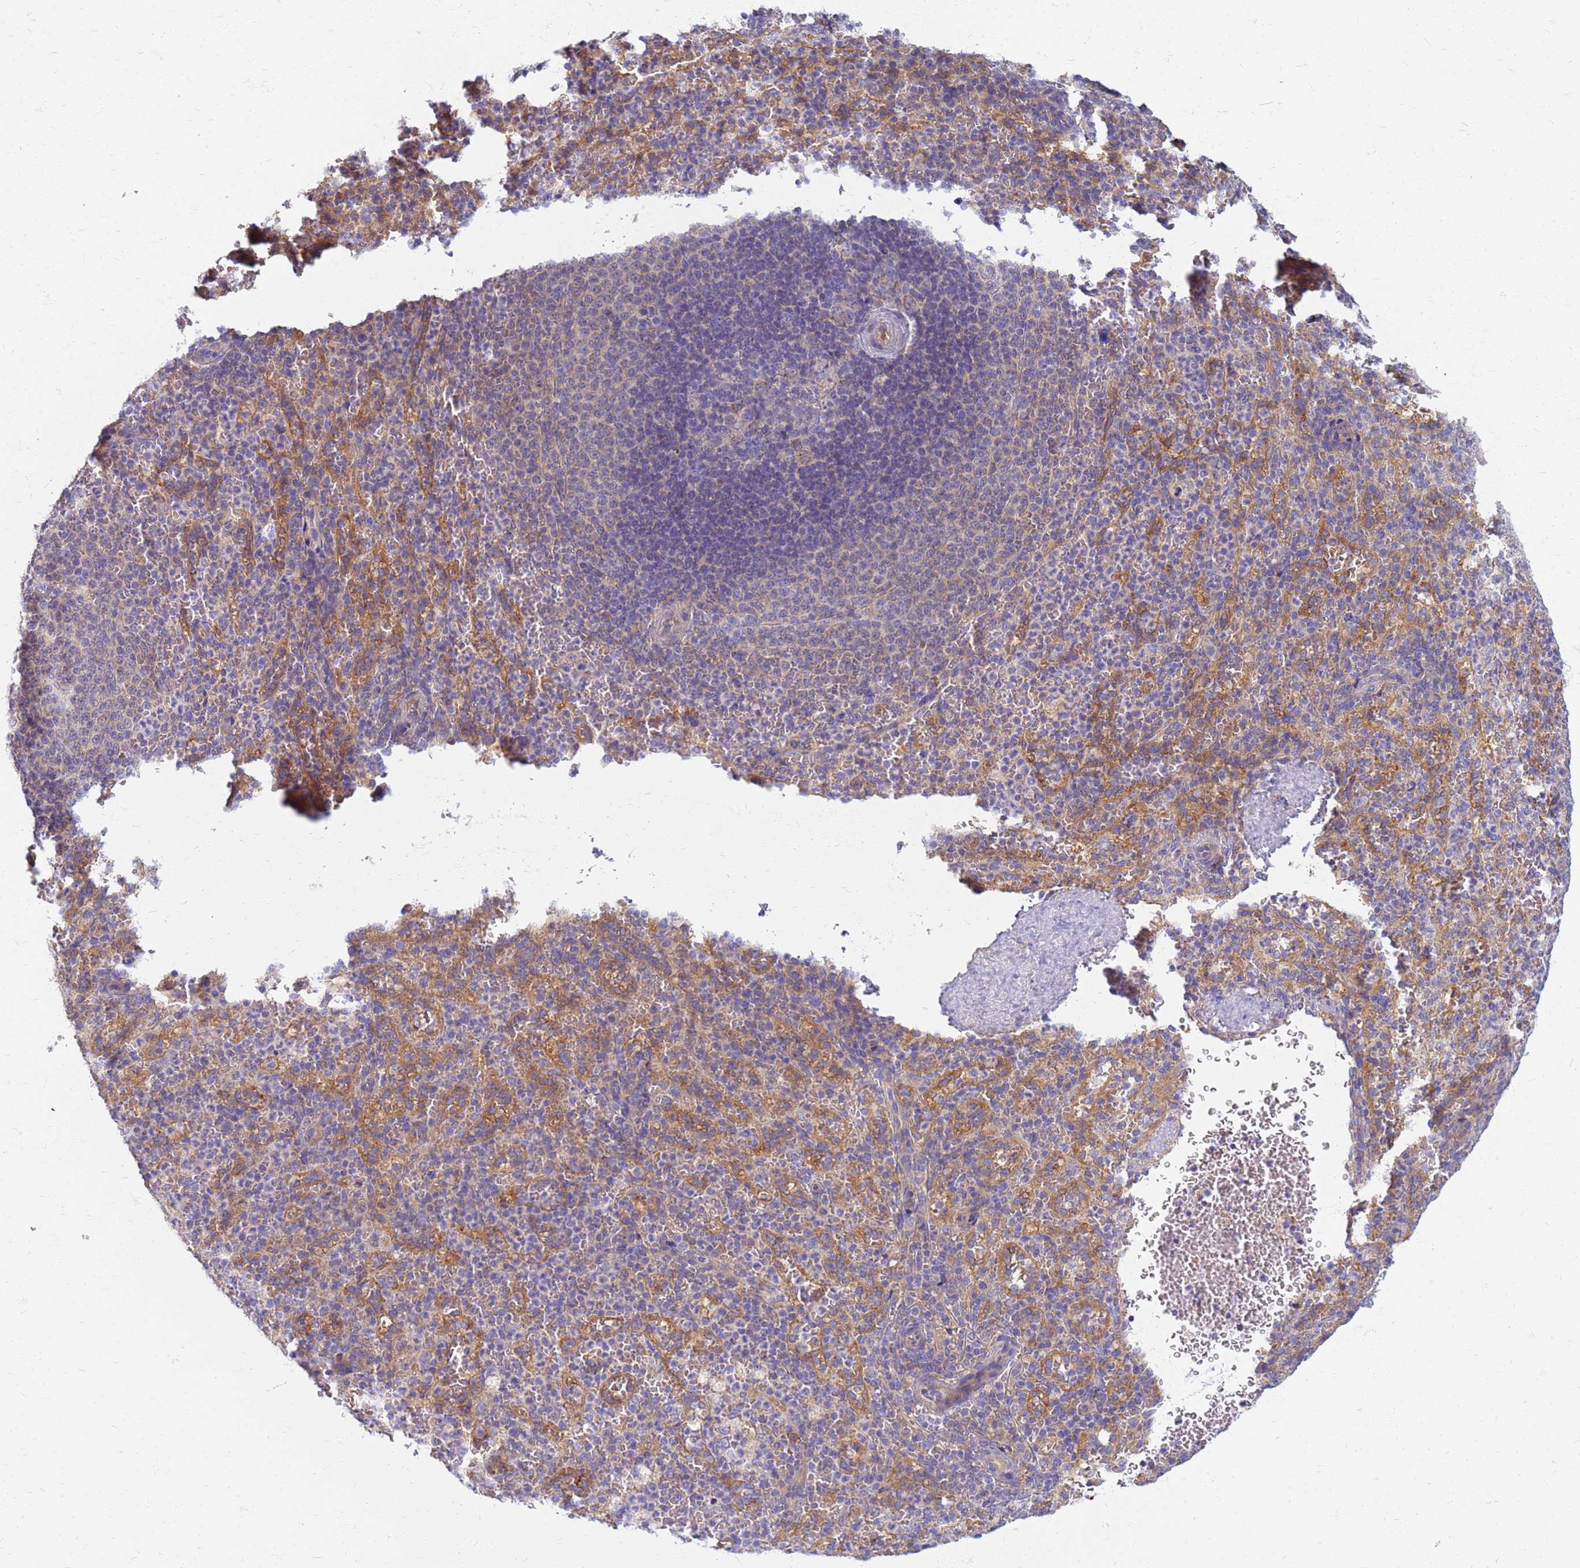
{"staining": {"intensity": "weak", "quantity": "<25%", "location": "cytoplasmic/membranous"}, "tissue": "spleen", "cell_type": "Cells in red pulp", "image_type": "normal", "snomed": [{"axis": "morphology", "description": "Normal tissue, NOS"}, {"axis": "topography", "description": "Spleen"}], "caption": "The micrograph reveals no significant positivity in cells in red pulp of spleen. (DAB (3,3'-diaminobenzidine) immunohistochemistry with hematoxylin counter stain).", "gene": "EEA1", "patient": {"sex": "female", "age": 21}}